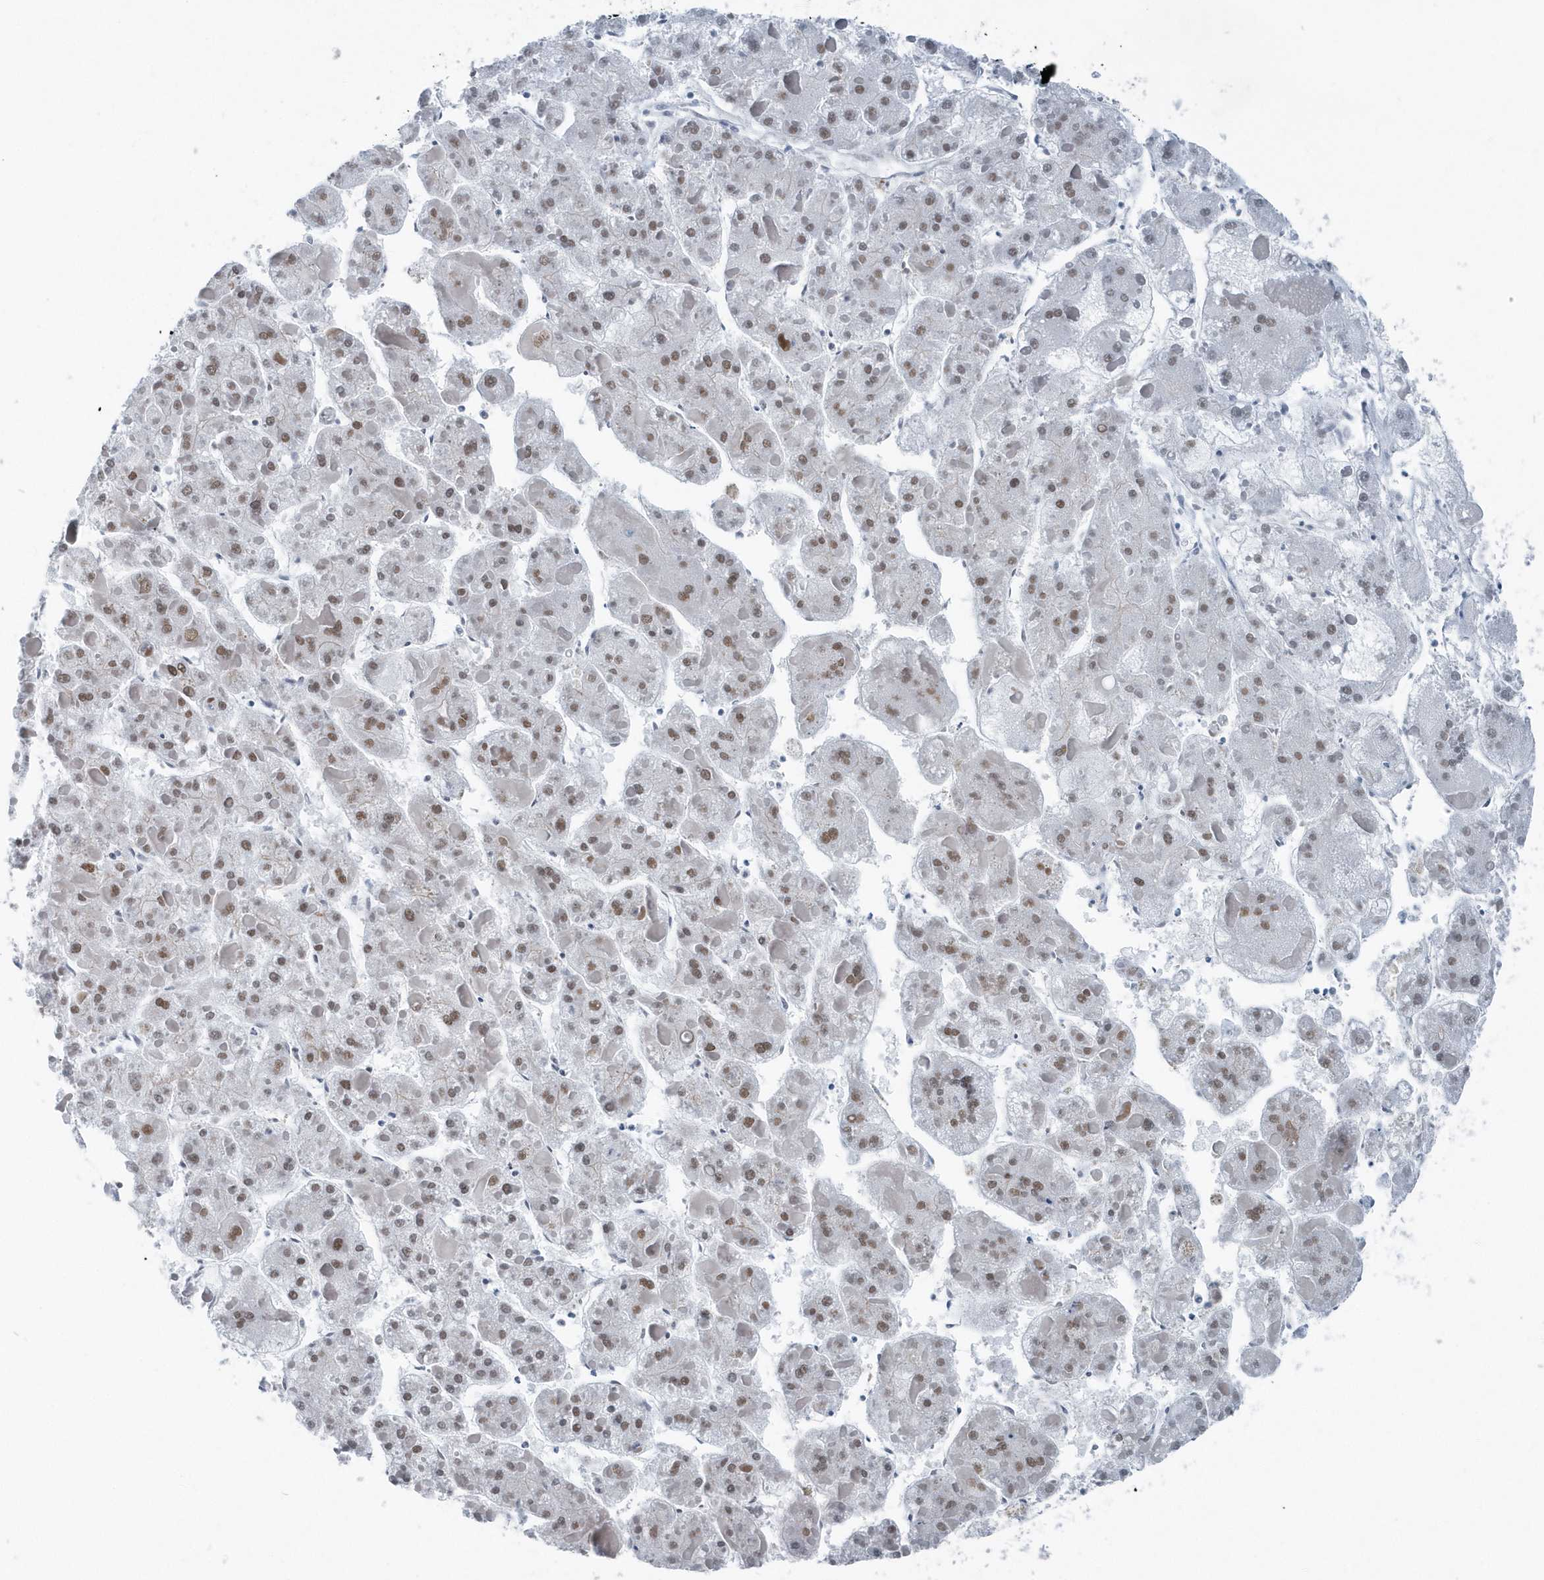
{"staining": {"intensity": "moderate", "quantity": "25%-75%", "location": "nuclear"}, "tissue": "liver cancer", "cell_type": "Tumor cells", "image_type": "cancer", "snomed": [{"axis": "morphology", "description": "Carcinoma, Hepatocellular, NOS"}, {"axis": "topography", "description": "Liver"}], "caption": "A brown stain shows moderate nuclear staining of a protein in human liver cancer (hepatocellular carcinoma) tumor cells.", "gene": "FIP1L1", "patient": {"sex": "female", "age": 73}}